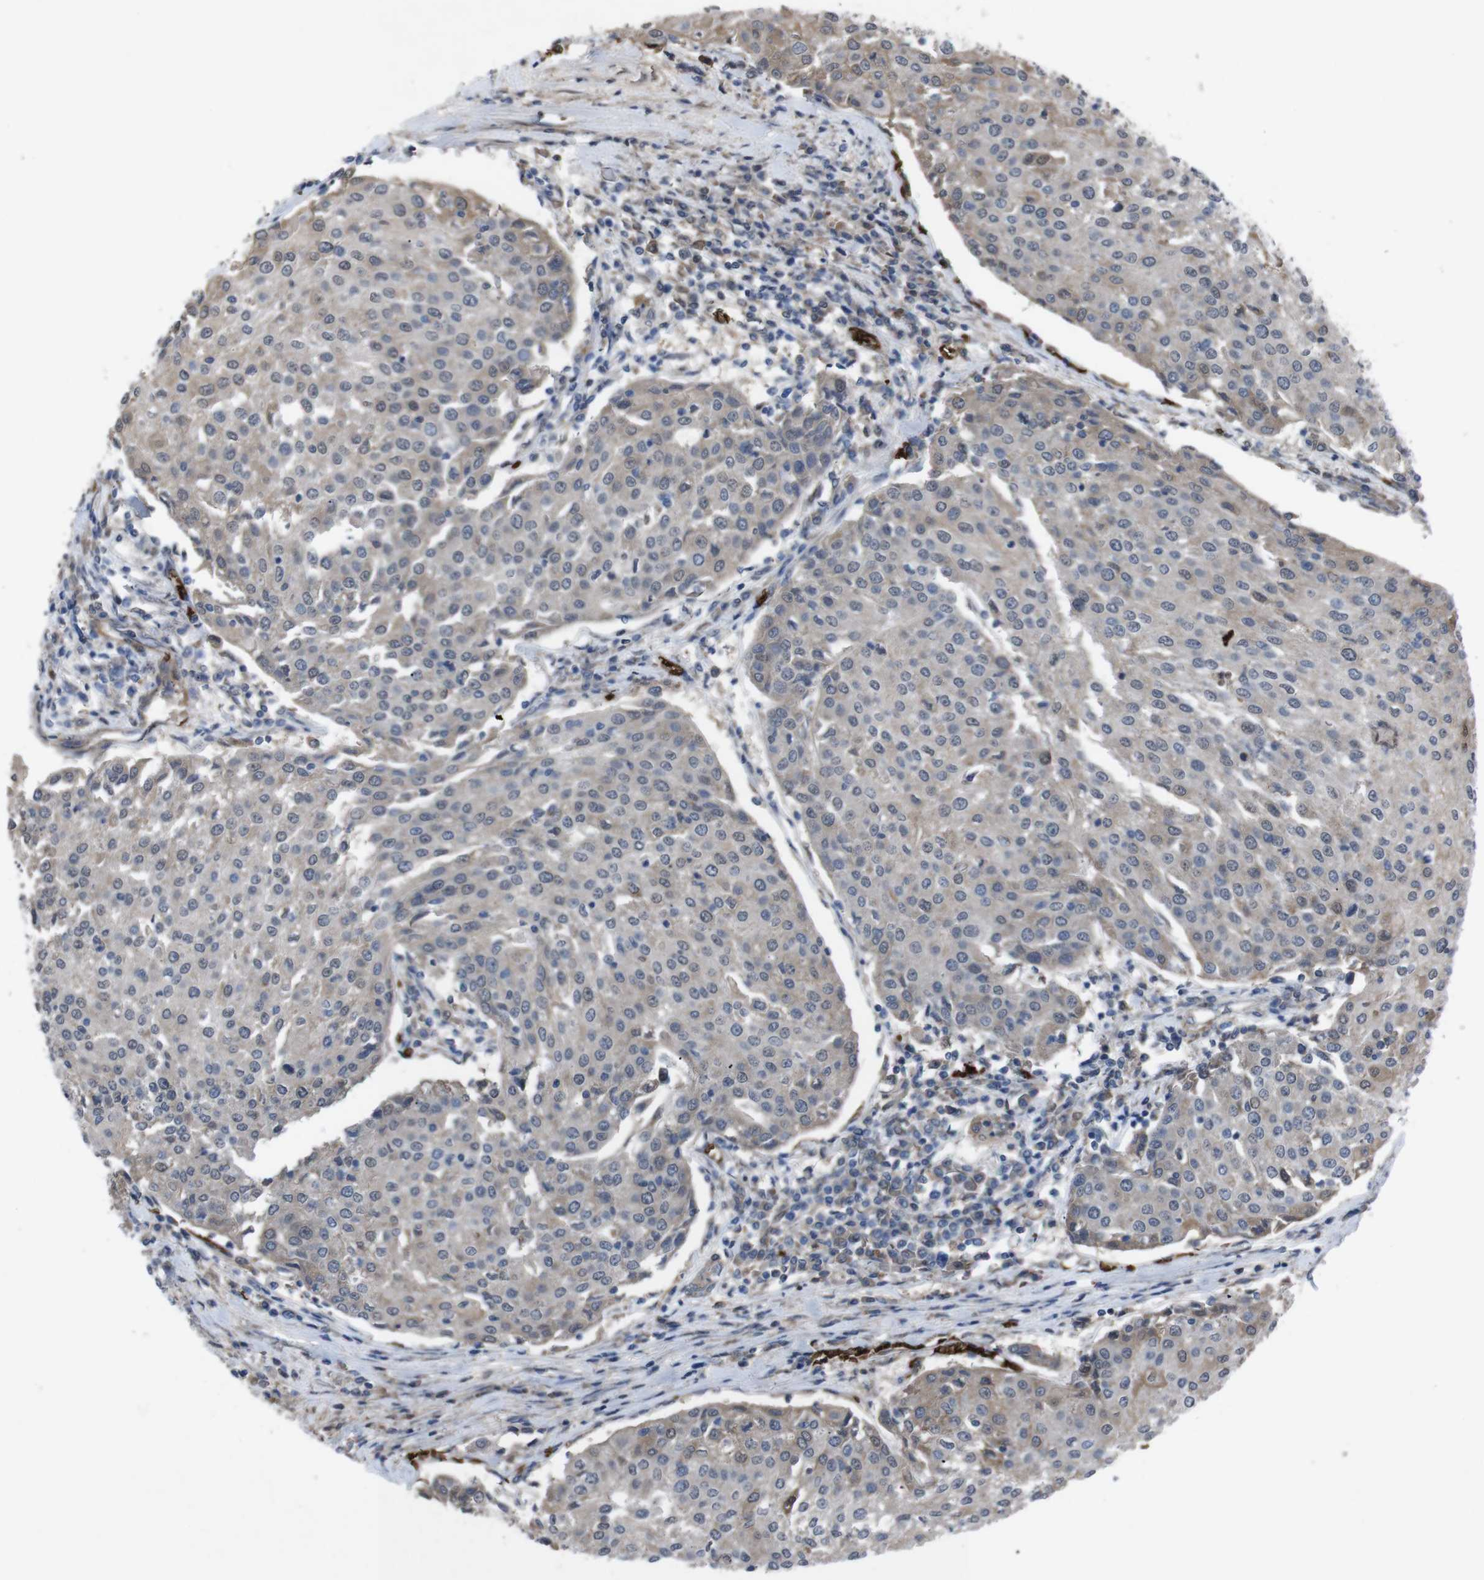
{"staining": {"intensity": "weak", "quantity": ">75%", "location": "cytoplasmic/membranous"}, "tissue": "urothelial cancer", "cell_type": "Tumor cells", "image_type": "cancer", "snomed": [{"axis": "morphology", "description": "Urothelial carcinoma, High grade"}, {"axis": "topography", "description": "Urinary bladder"}], "caption": "This image reveals urothelial cancer stained with IHC to label a protein in brown. The cytoplasmic/membranous of tumor cells show weak positivity for the protein. Nuclei are counter-stained blue.", "gene": "SPTB", "patient": {"sex": "female", "age": 85}}